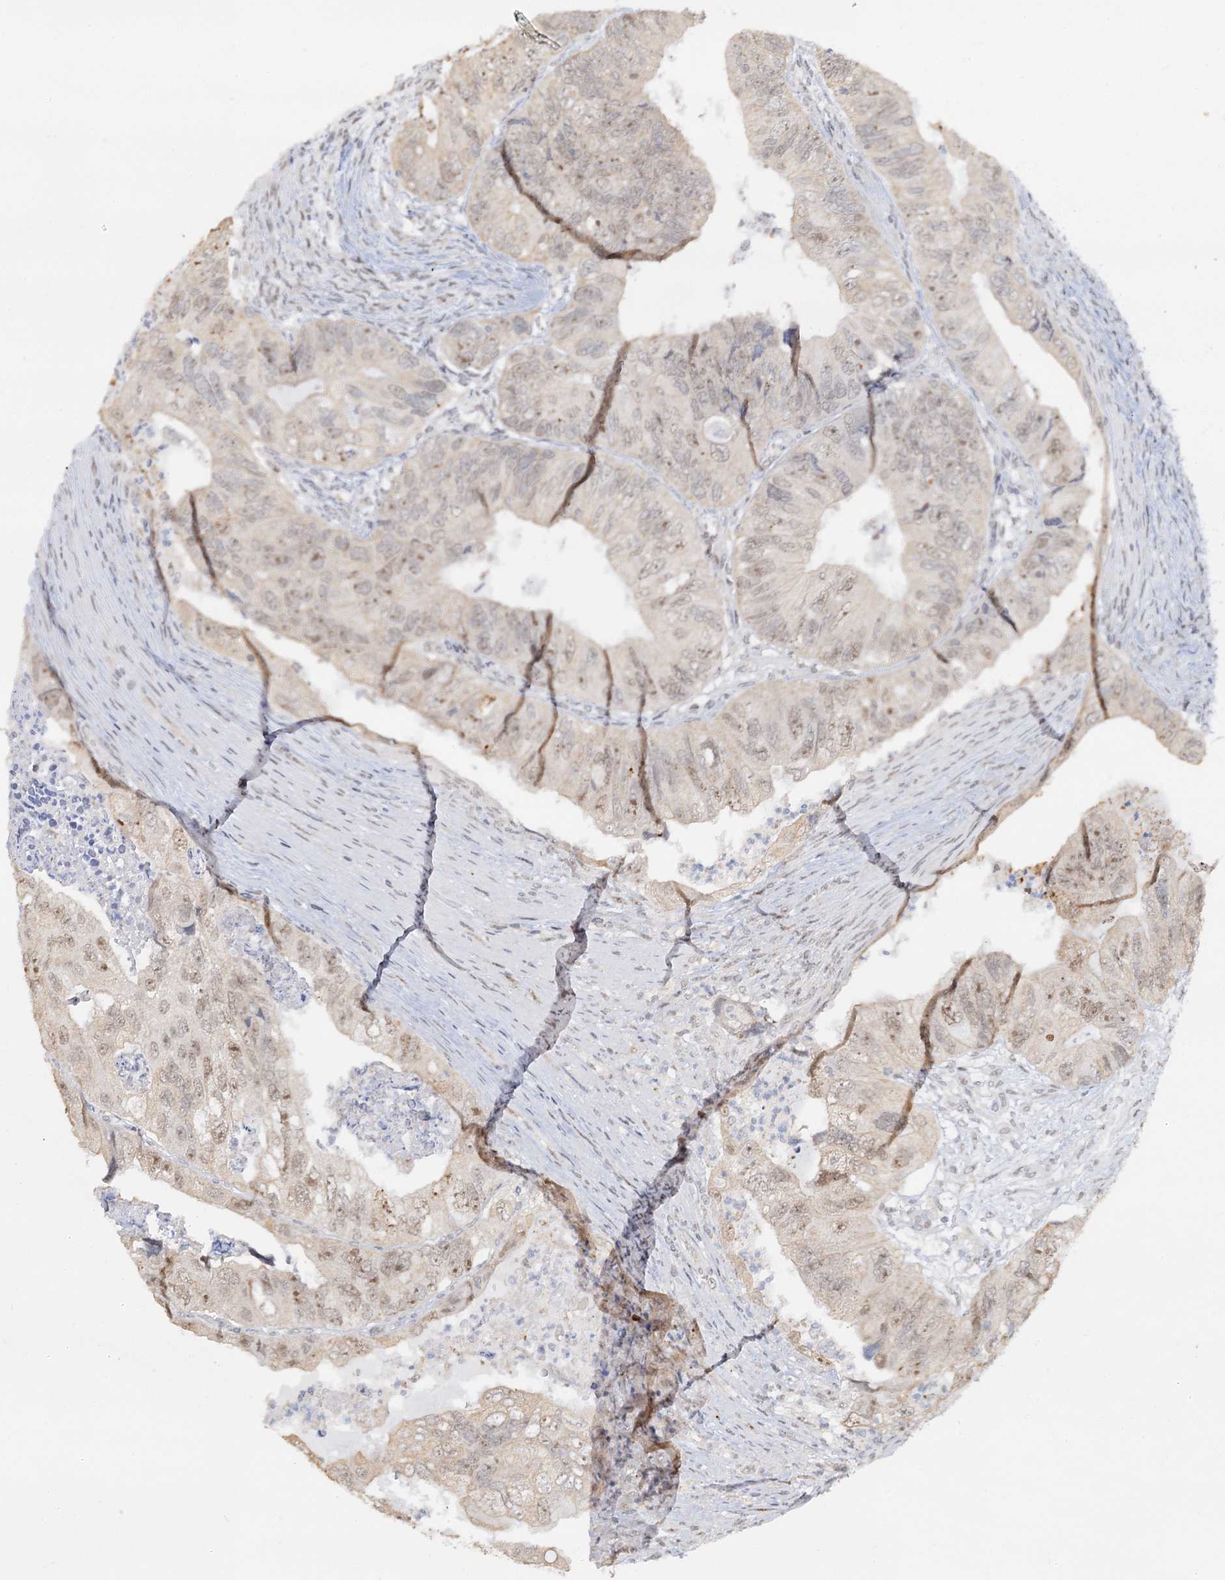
{"staining": {"intensity": "weak", "quantity": "25%-75%", "location": "cytoplasmic/membranous,nuclear"}, "tissue": "colorectal cancer", "cell_type": "Tumor cells", "image_type": "cancer", "snomed": [{"axis": "morphology", "description": "Adenocarcinoma, NOS"}, {"axis": "topography", "description": "Rectum"}], "caption": "This is a histology image of immunohistochemistry (IHC) staining of adenocarcinoma (colorectal), which shows weak positivity in the cytoplasmic/membranous and nuclear of tumor cells.", "gene": "NAT10", "patient": {"sex": "male", "age": 63}}